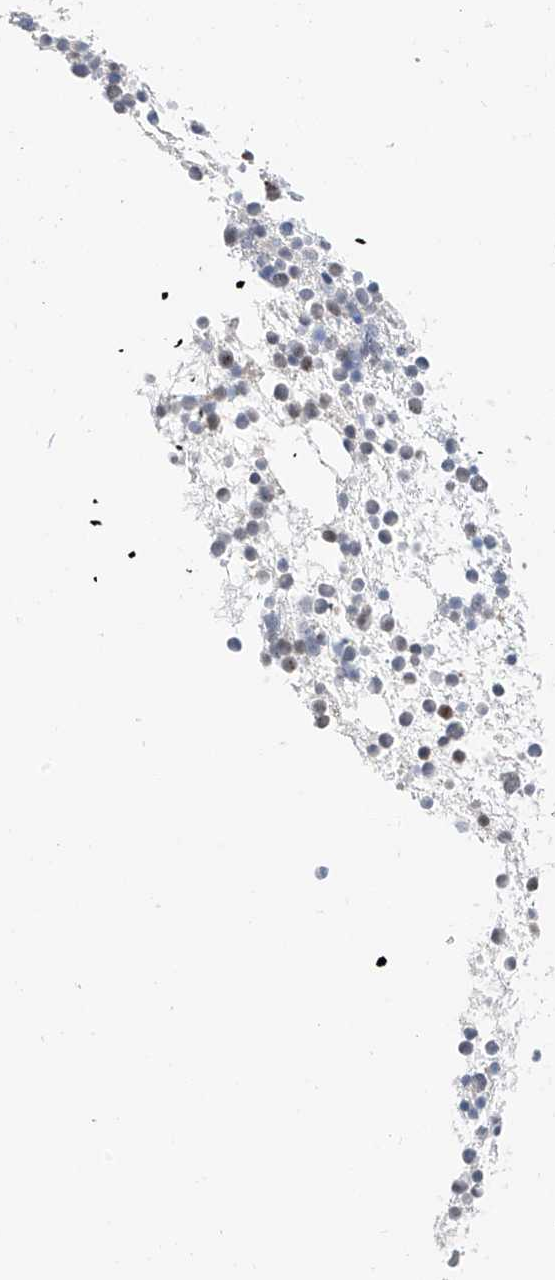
{"staining": {"intensity": "weak", "quantity": ">75%", "location": "nuclear"}, "tissue": "bone marrow", "cell_type": "Hematopoietic cells", "image_type": "normal", "snomed": [{"axis": "morphology", "description": "Normal tissue, NOS"}, {"axis": "topography", "description": "Bone marrow"}], "caption": "High-magnification brightfield microscopy of benign bone marrow stained with DAB (3,3'-diaminobenzidine) (brown) and counterstained with hematoxylin (blue). hematopoietic cells exhibit weak nuclear staining is seen in approximately>75% of cells.", "gene": "C1orf131", "patient": {"sex": "male", "age": 54}}